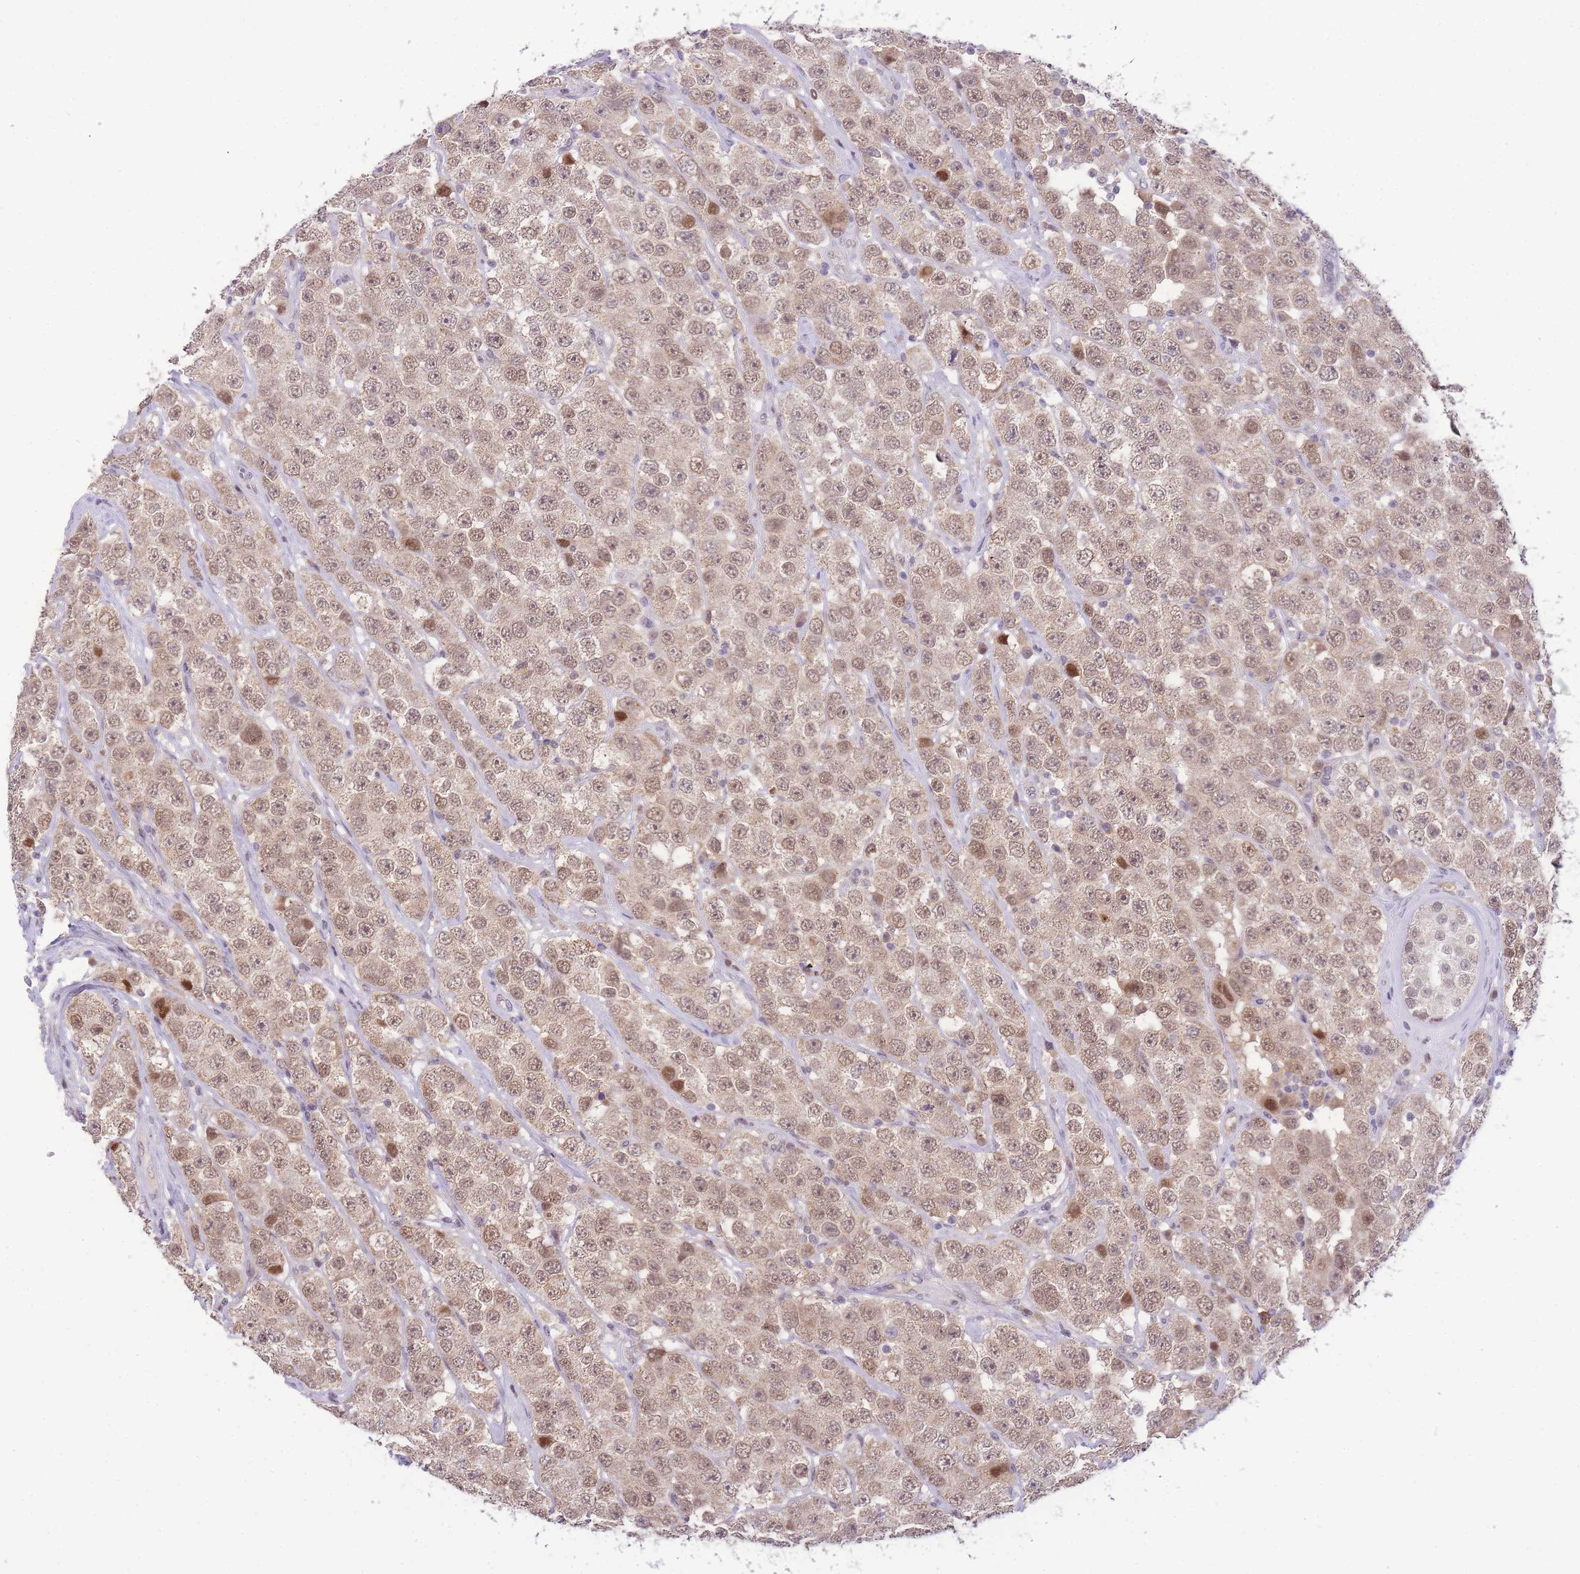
{"staining": {"intensity": "moderate", "quantity": ">75%", "location": "cytoplasmic/membranous,nuclear"}, "tissue": "testis cancer", "cell_type": "Tumor cells", "image_type": "cancer", "snomed": [{"axis": "morphology", "description": "Seminoma, NOS"}, {"axis": "topography", "description": "Testis"}], "caption": "Tumor cells reveal medium levels of moderate cytoplasmic/membranous and nuclear positivity in about >75% of cells in testis cancer (seminoma). (Stains: DAB in brown, nuclei in blue, Microscopy: brightfield microscopy at high magnification).", "gene": "PUS10", "patient": {"sex": "male", "age": 28}}